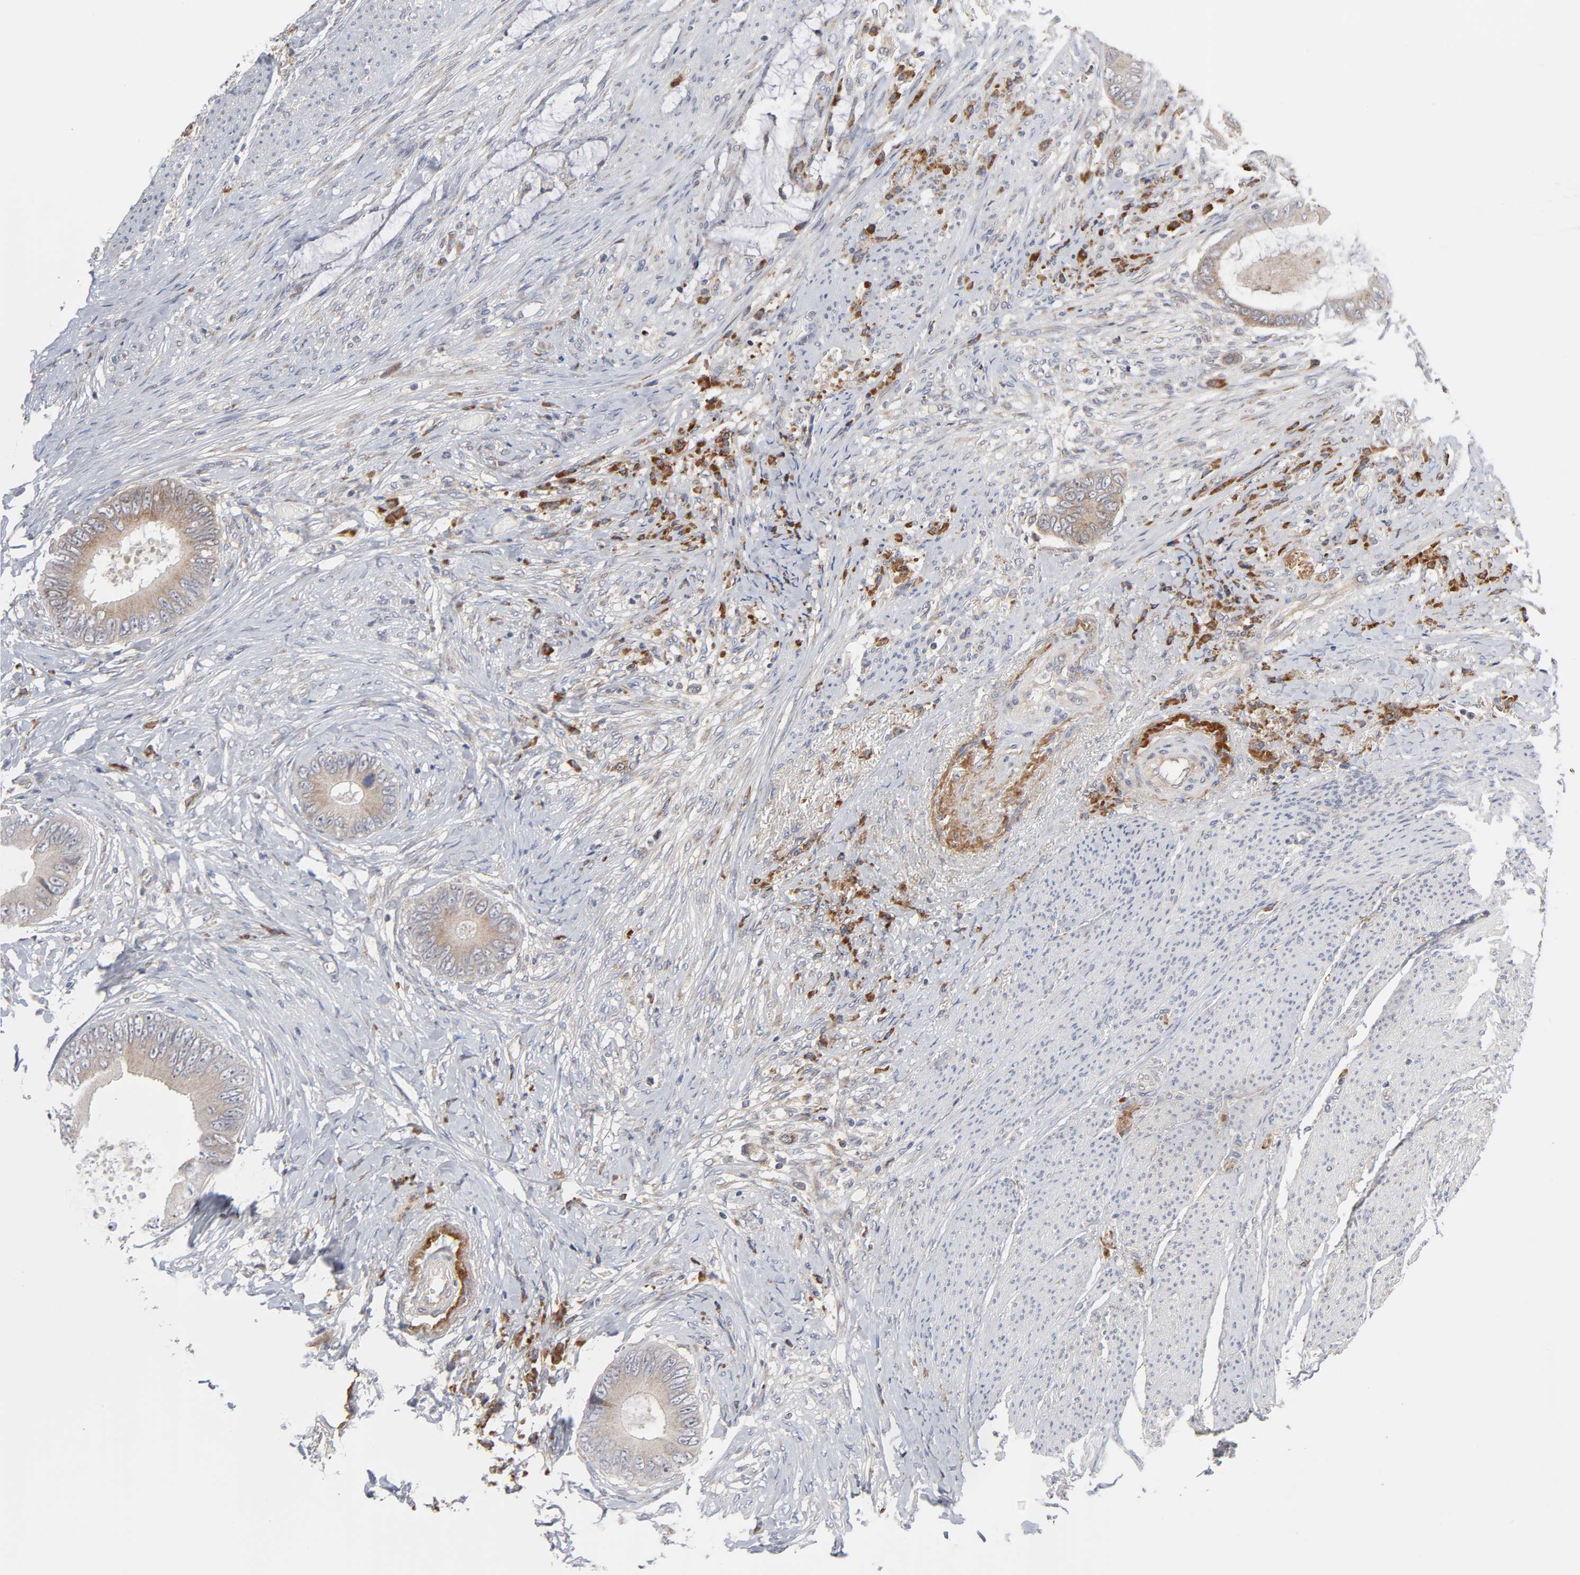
{"staining": {"intensity": "weak", "quantity": ">75%", "location": "cytoplasmic/membranous"}, "tissue": "colorectal cancer", "cell_type": "Tumor cells", "image_type": "cancer", "snomed": [{"axis": "morphology", "description": "Normal tissue, NOS"}, {"axis": "morphology", "description": "Adenocarcinoma, NOS"}, {"axis": "topography", "description": "Rectum"}, {"axis": "topography", "description": "Peripheral nerve tissue"}], "caption": "Immunohistochemical staining of human adenocarcinoma (colorectal) shows weak cytoplasmic/membranous protein staining in approximately >75% of tumor cells. (brown staining indicates protein expression, while blue staining denotes nuclei).", "gene": "IL4R", "patient": {"sex": "female", "age": 77}}